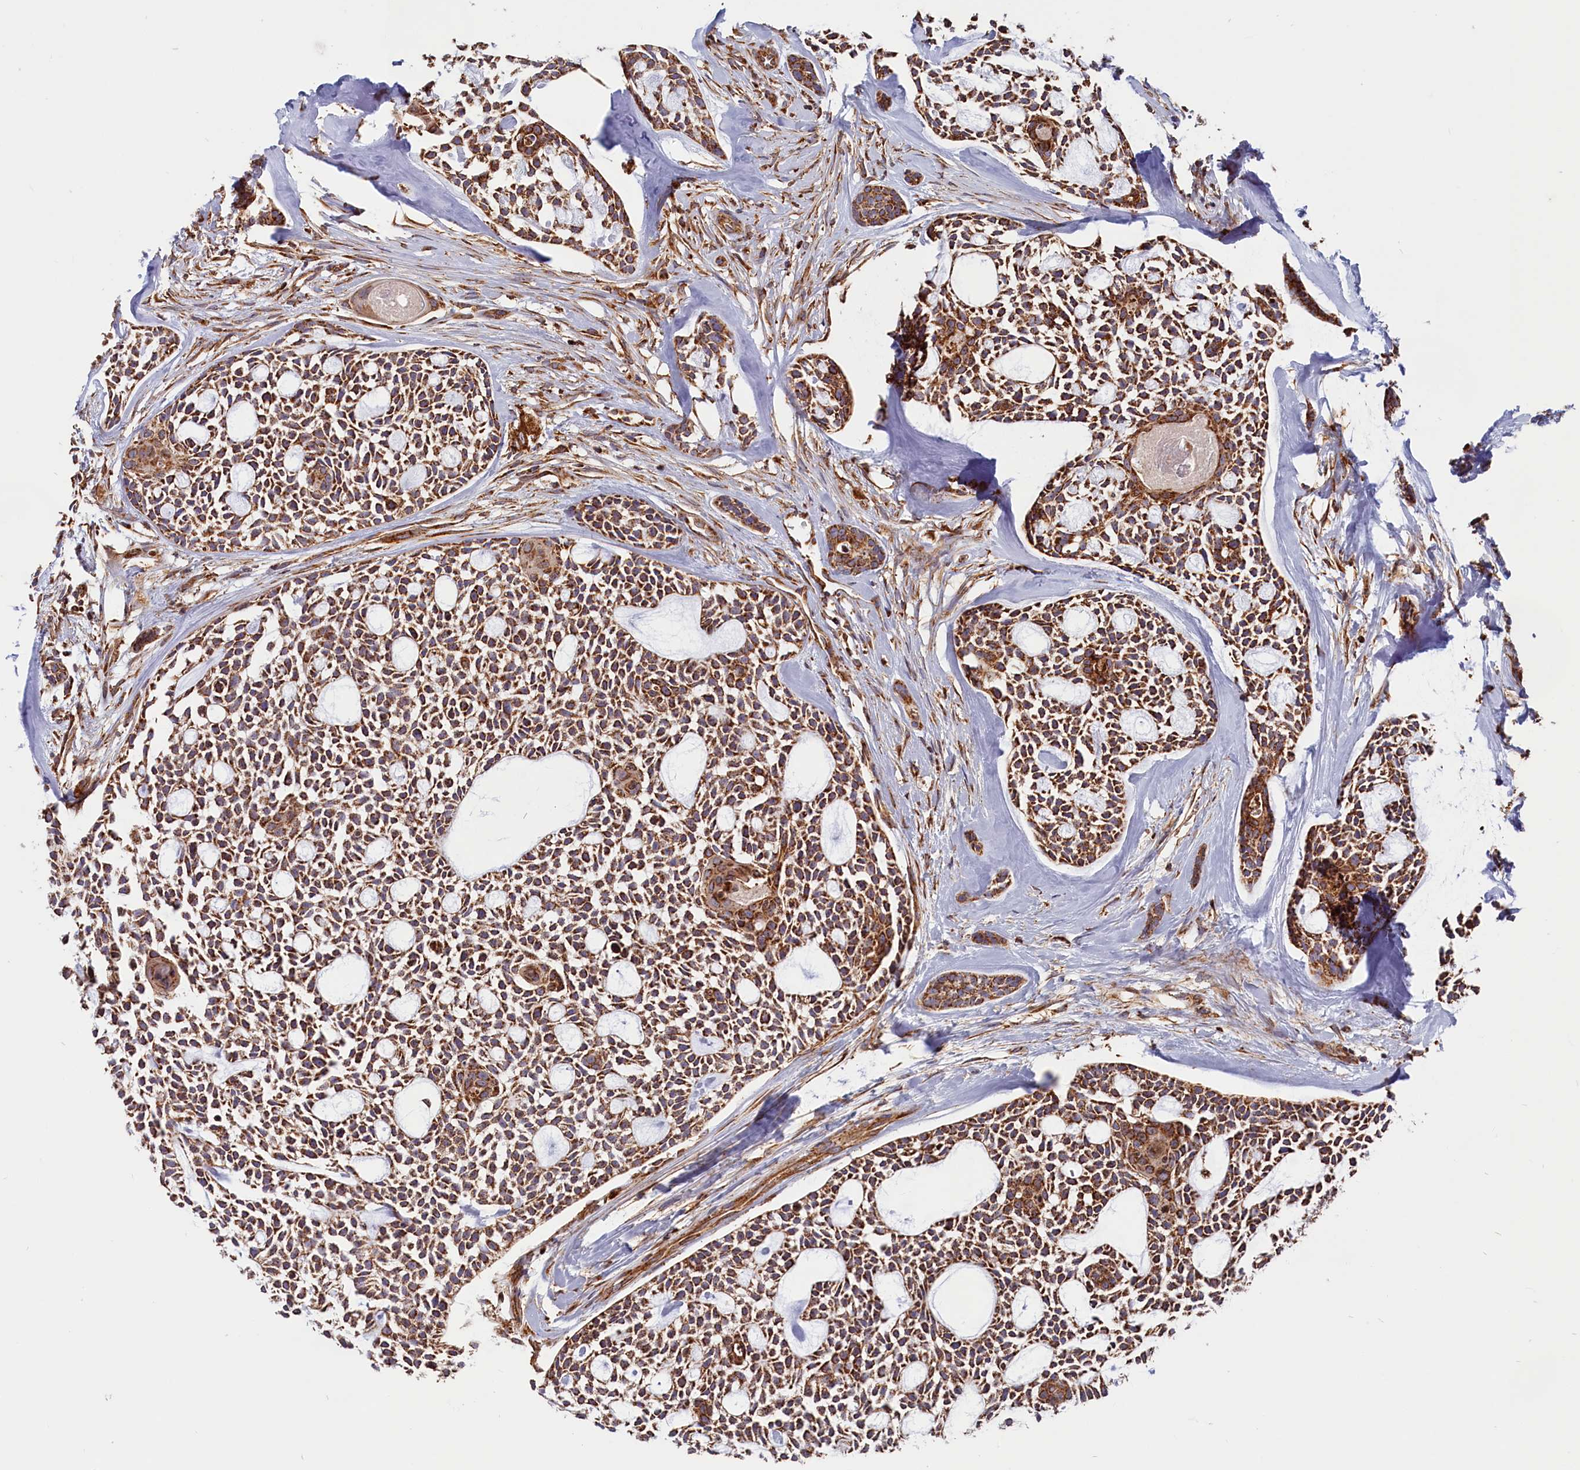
{"staining": {"intensity": "moderate", "quantity": ">75%", "location": "cytoplasmic/membranous"}, "tissue": "head and neck cancer", "cell_type": "Tumor cells", "image_type": "cancer", "snomed": [{"axis": "morphology", "description": "Adenocarcinoma, NOS"}, {"axis": "topography", "description": "Subcutis"}, {"axis": "topography", "description": "Head-Neck"}], "caption": "DAB immunohistochemical staining of head and neck cancer shows moderate cytoplasmic/membranous protein expression in approximately >75% of tumor cells.", "gene": "MACROD1", "patient": {"sex": "female", "age": 73}}